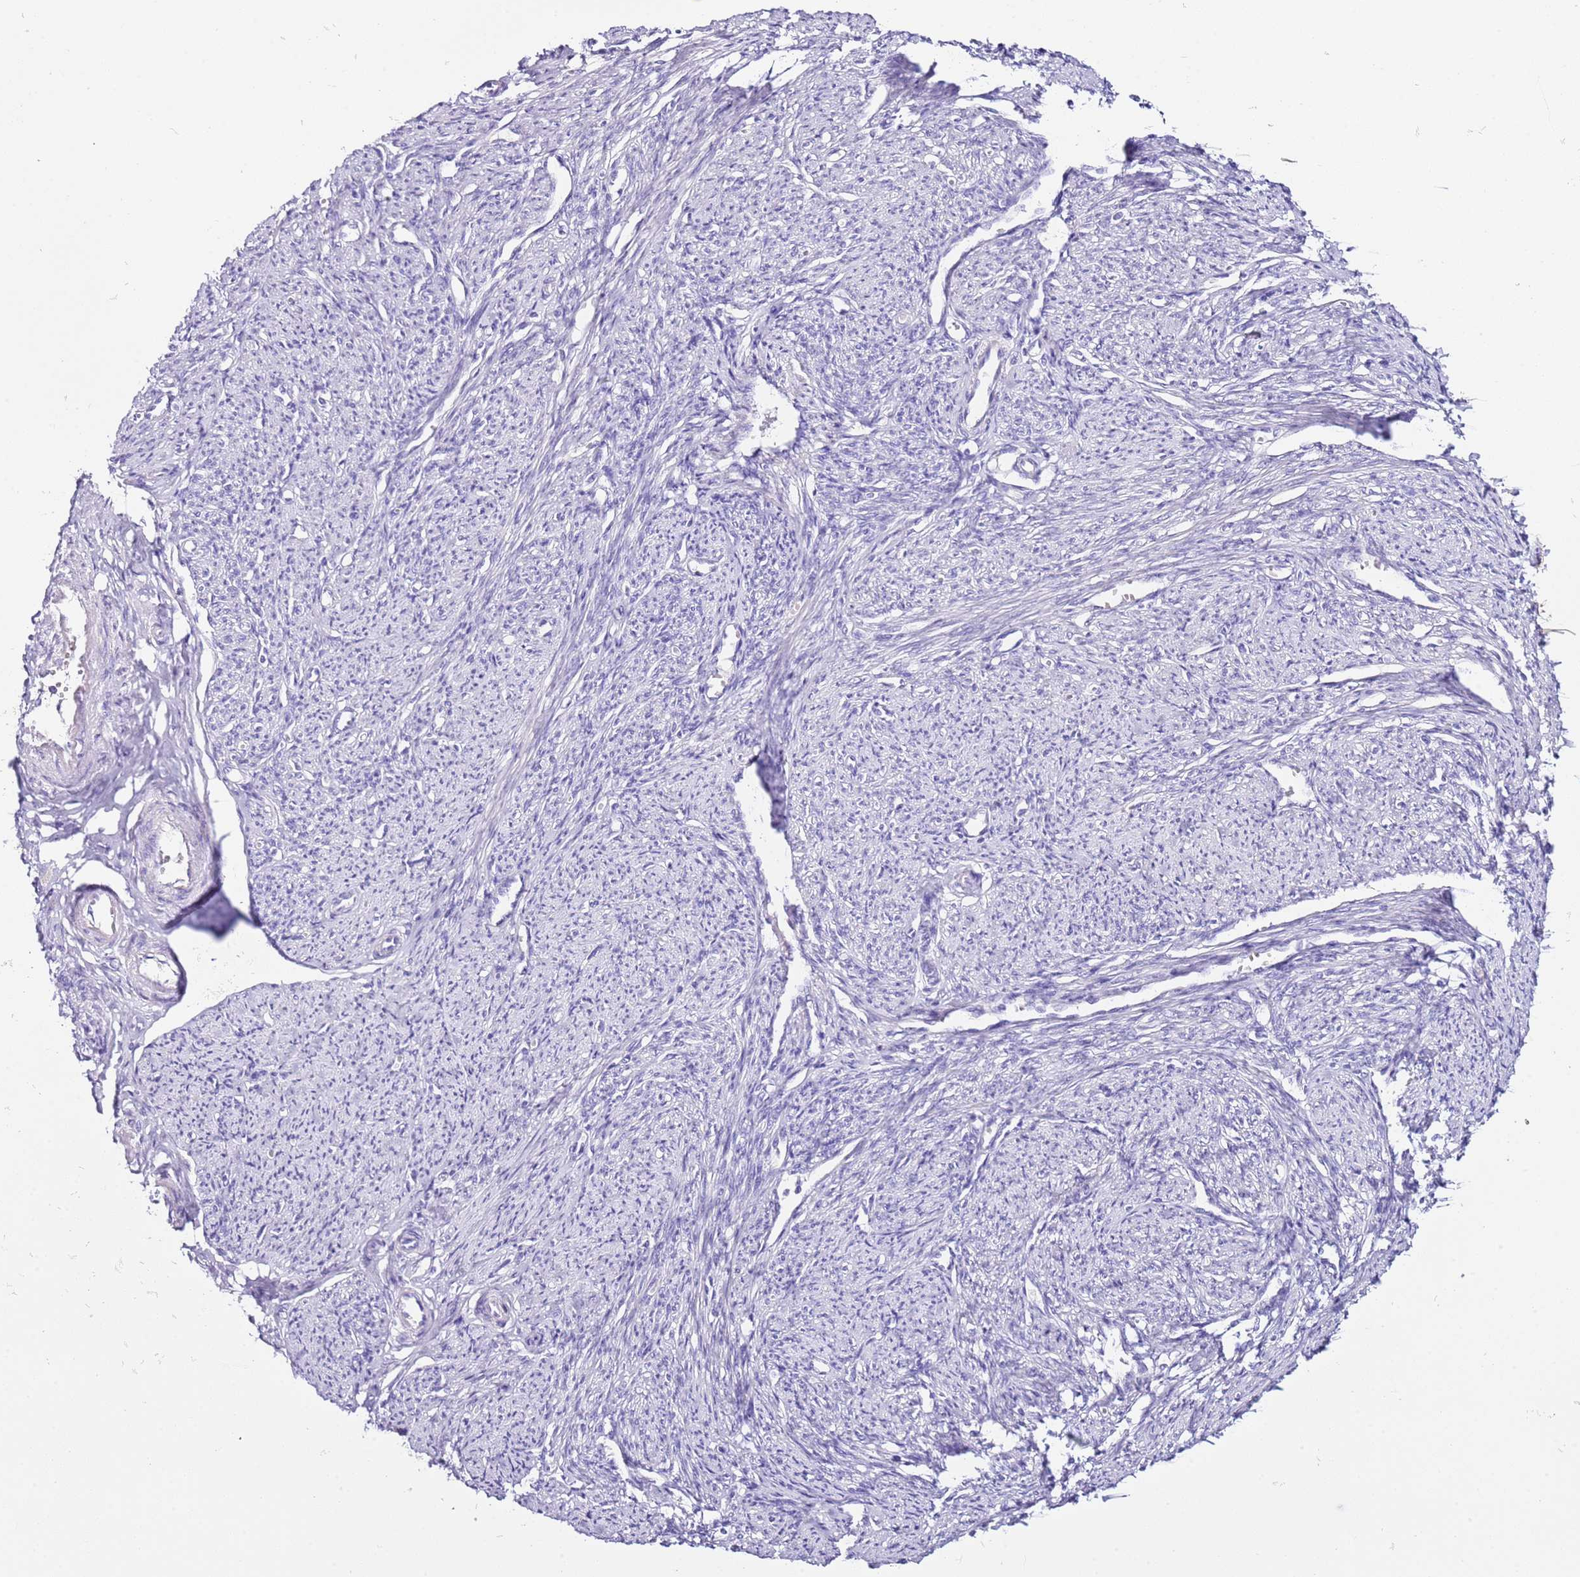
{"staining": {"intensity": "negative", "quantity": "none", "location": "none"}, "tissue": "smooth muscle", "cell_type": "Smooth muscle cells", "image_type": "normal", "snomed": [{"axis": "morphology", "description": "Normal tissue, NOS"}, {"axis": "topography", "description": "Smooth muscle"}, {"axis": "topography", "description": "Uterus"}], "caption": "IHC histopathology image of unremarkable smooth muscle: smooth muscle stained with DAB (3,3'-diaminobenzidine) displays no significant protein positivity in smooth muscle cells. The staining was performed using DAB to visualize the protein expression in brown, while the nuclei were stained in blue with hematoxylin (Magnification: 20x).", "gene": "HGD", "patient": {"sex": "female", "age": 59}}